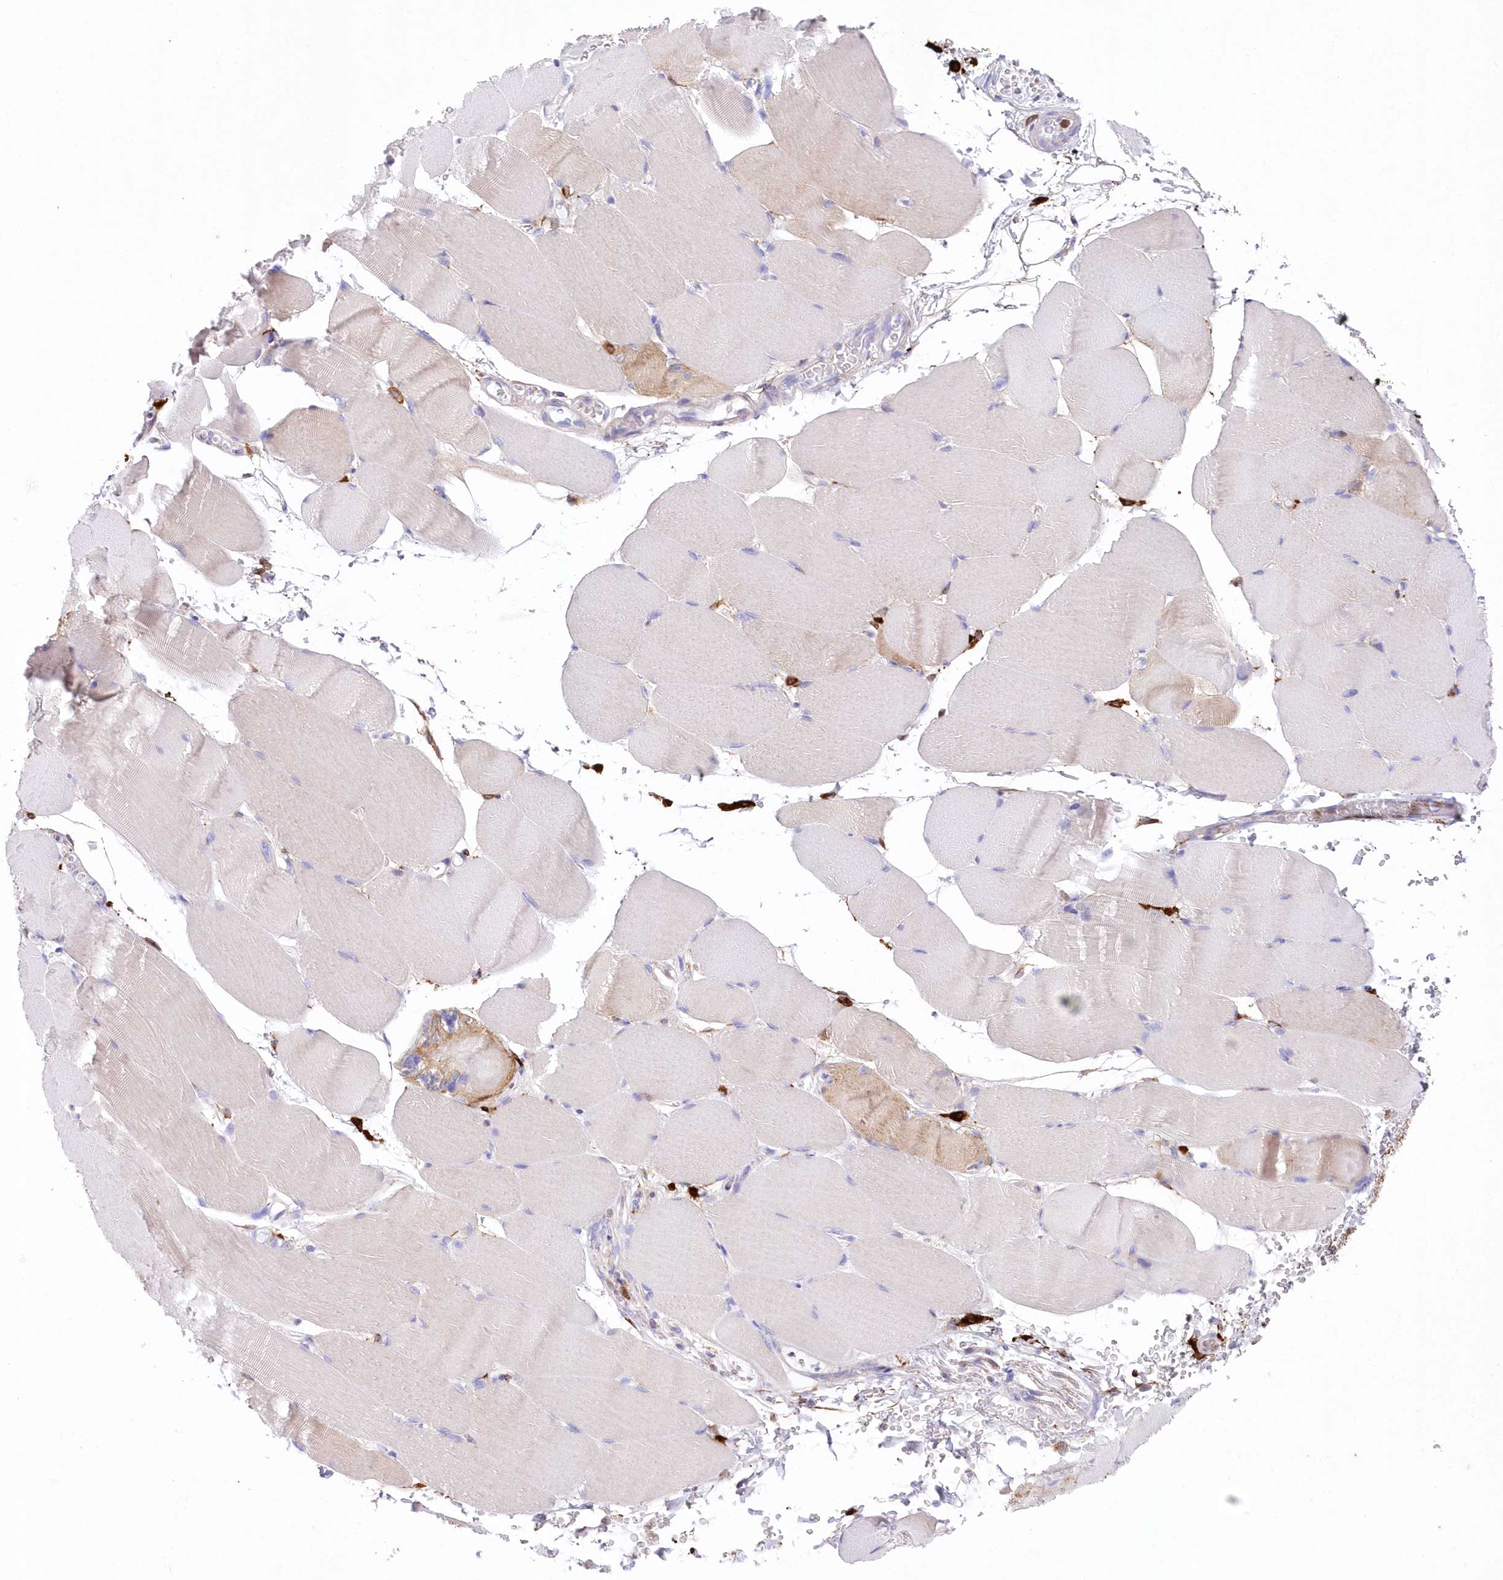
{"staining": {"intensity": "negative", "quantity": "none", "location": "none"}, "tissue": "skeletal muscle", "cell_type": "Myocytes", "image_type": "normal", "snomed": [{"axis": "morphology", "description": "Normal tissue, NOS"}, {"axis": "topography", "description": "Skeletal muscle"}, {"axis": "topography", "description": "Parathyroid gland"}], "caption": "IHC of benign skeletal muscle displays no expression in myocytes.", "gene": "DNAJC19", "patient": {"sex": "female", "age": 37}}